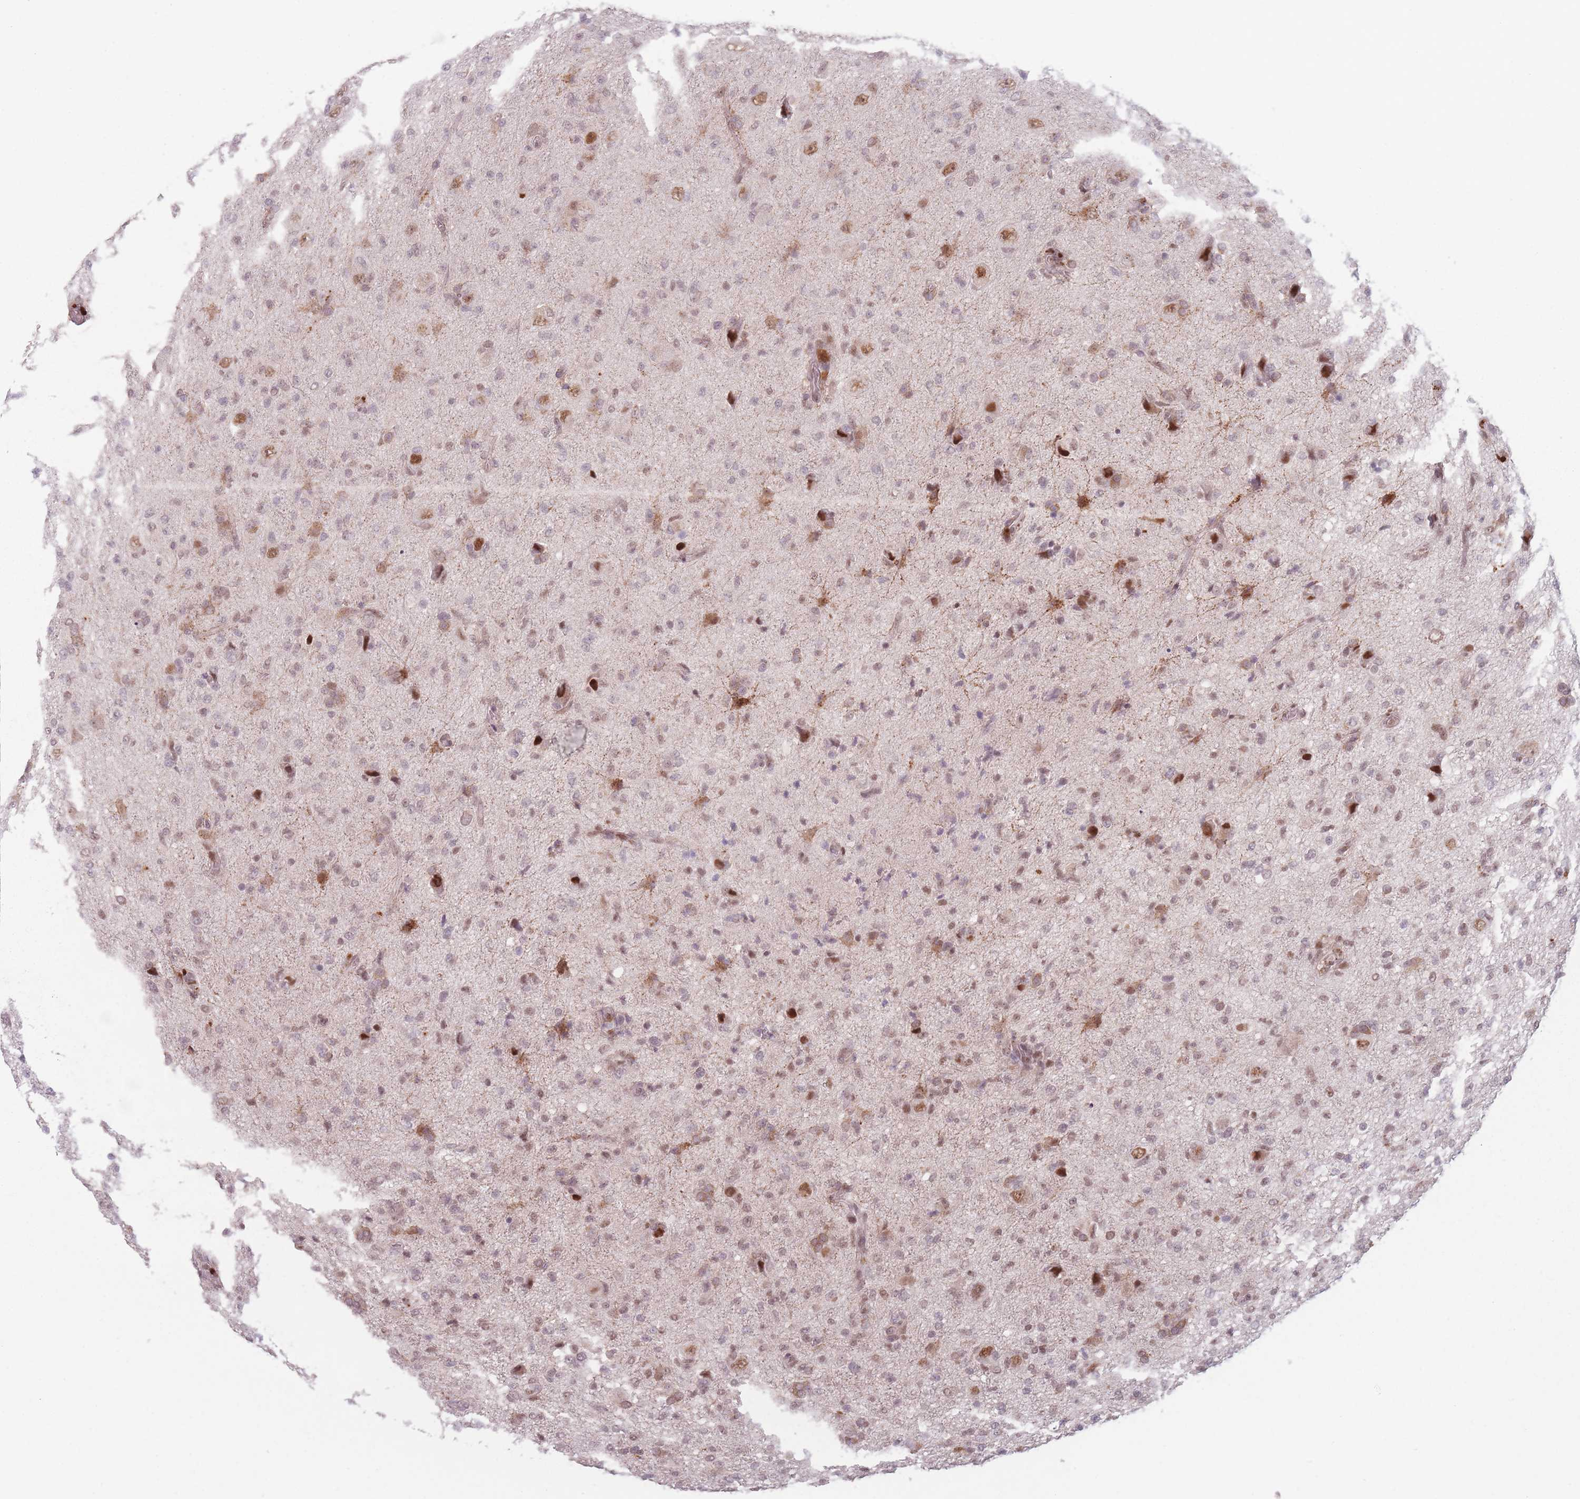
{"staining": {"intensity": "moderate", "quantity": "25%-75%", "location": "nuclear"}, "tissue": "glioma", "cell_type": "Tumor cells", "image_type": "cancer", "snomed": [{"axis": "morphology", "description": "Glioma, malignant, High grade"}, {"axis": "topography", "description": "Brain"}], "caption": "IHC micrograph of glioma stained for a protein (brown), which demonstrates medium levels of moderate nuclear expression in about 25%-75% of tumor cells.", "gene": "OR10C1", "patient": {"sex": "female", "age": 57}}